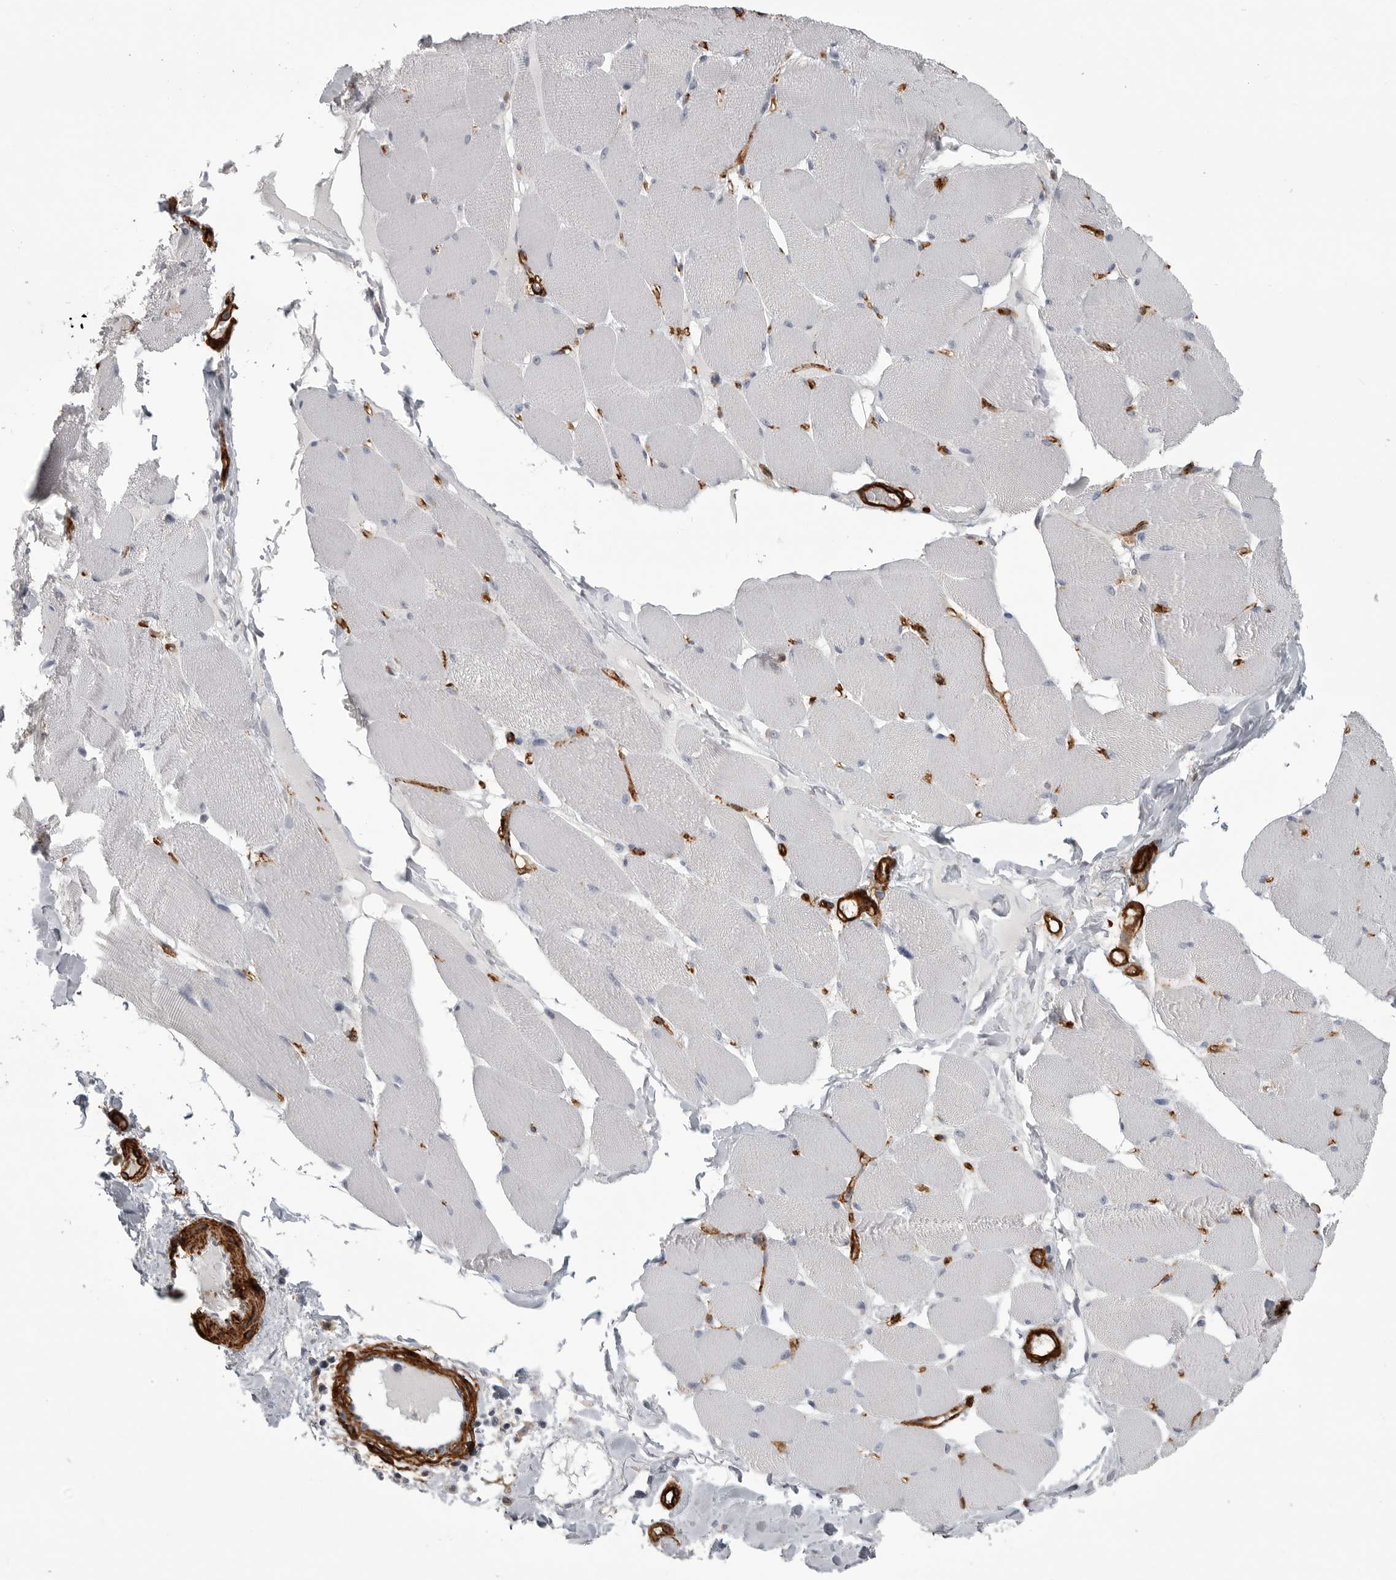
{"staining": {"intensity": "negative", "quantity": "none", "location": "none"}, "tissue": "skeletal muscle", "cell_type": "Myocytes", "image_type": "normal", "snomed": [{"axis": "morphology", "description": "Normal tissue, NOS"}, {"axis": "topography", "description": "Skin"}, {"axis": "topography", "description": "Skeletal muscle"}], "caption": "Immunohistochemistry (IHC) of unremarkable human skeletal muscle exhibits no expression in myocytes. The staining is performed using DAB brown chromogen with nuclei counter-stained in using hematoxylin.", "gene": "AOC3", "patient": {"sex": "male", "age": 83}}